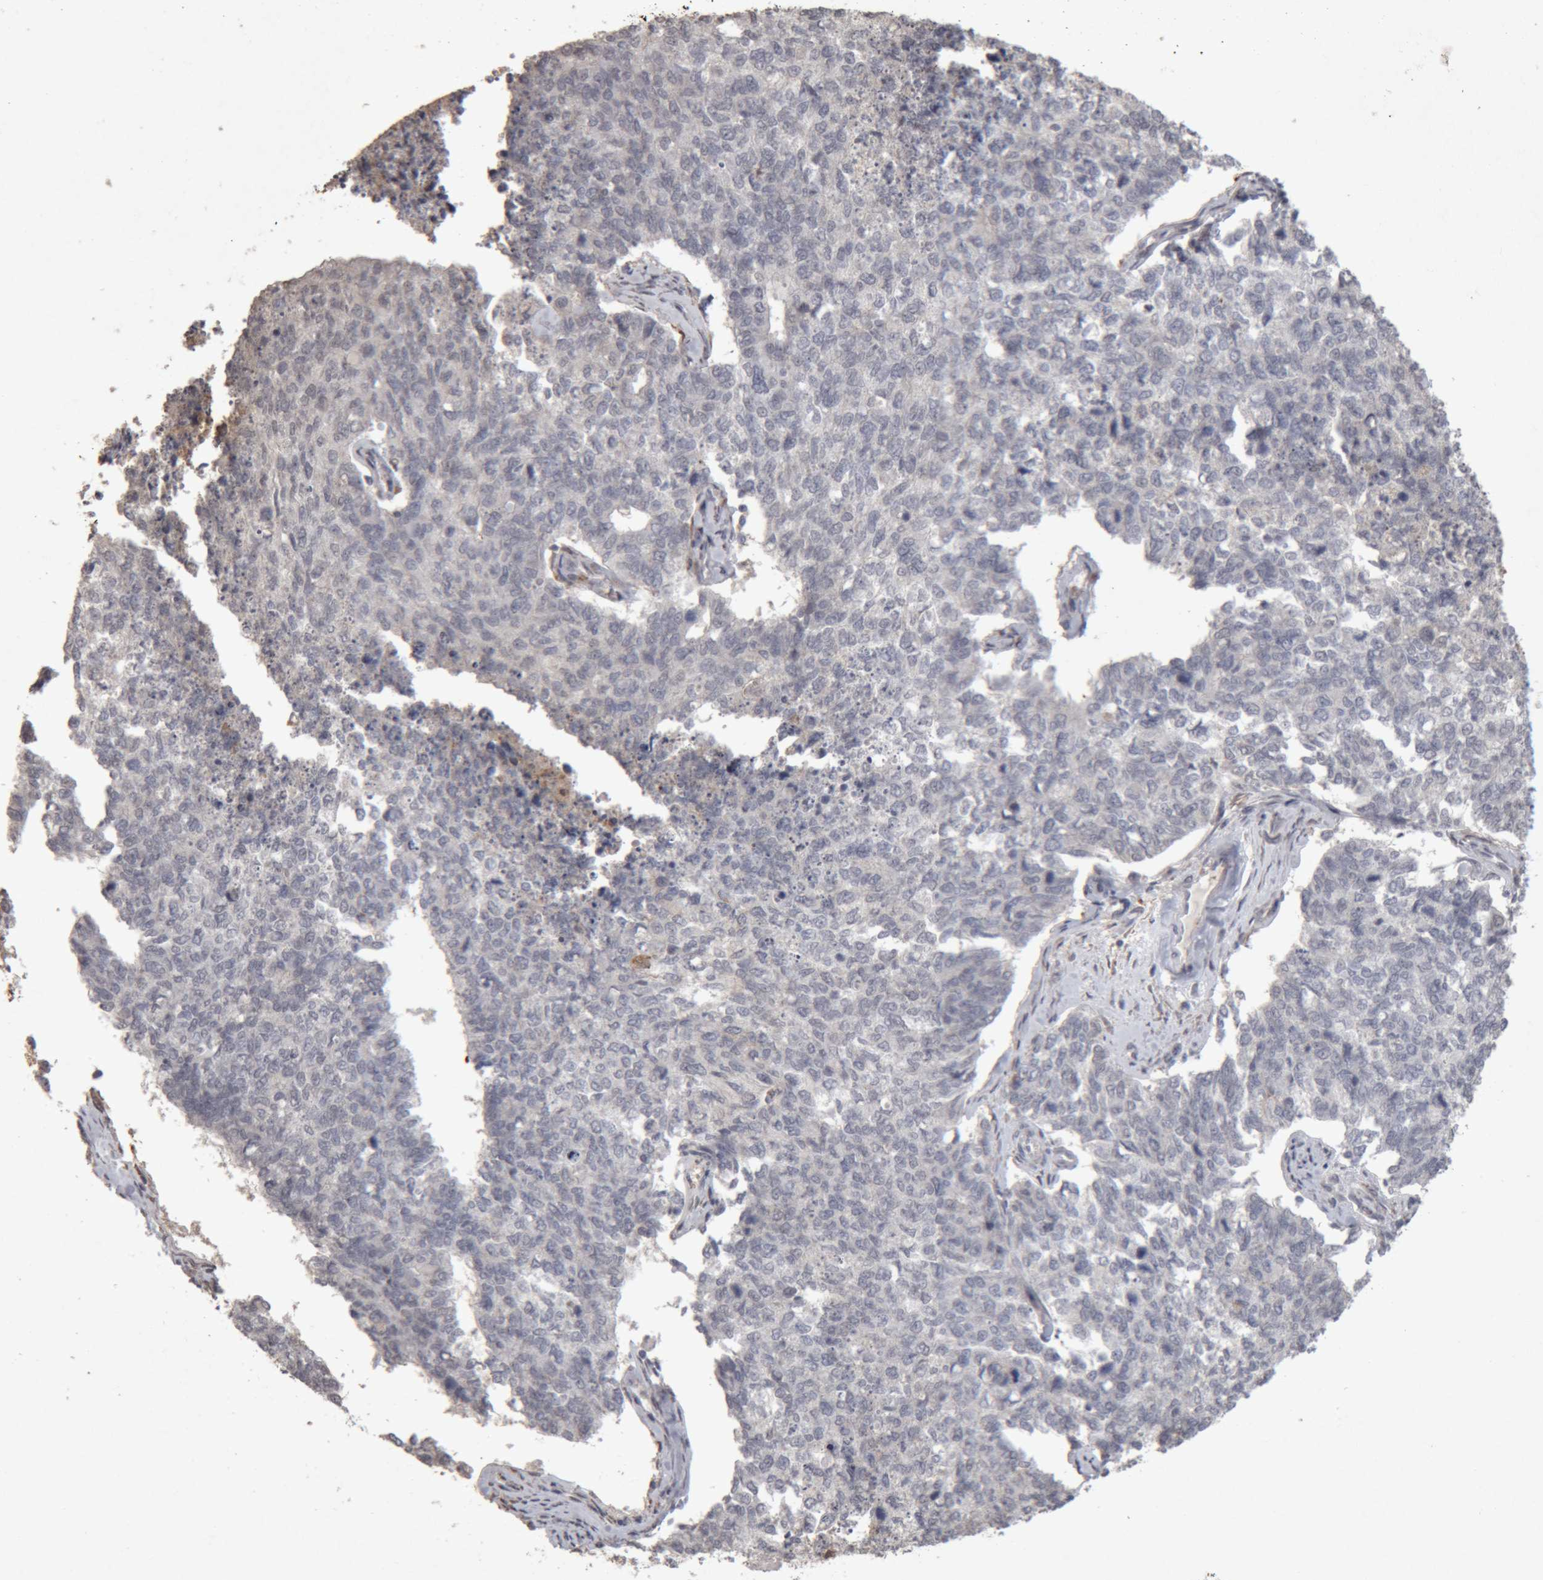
{"staining": {"intensity": "negative", "quantity": "none", "location": "none"}, "tissue": "cervical cancer", "cell_type": "Tumor cells", "image_type": "cancer", "snomed": [{"axis": "morphology", "description": "Squamous cell carcinoma, NOS"}, {"axis": "topography", "description": "Cervix"}], "caption": "Immunohistochemistry photomicrograph of neoplastic tissue: cervical squamous cell carcinoma stained with DAB (3,3'-diaminobenzidine) demonstrates no significant protein staining in tumor cells.", "gene": "MEP1A", "patient": {"sex": "female", "age": 63}}